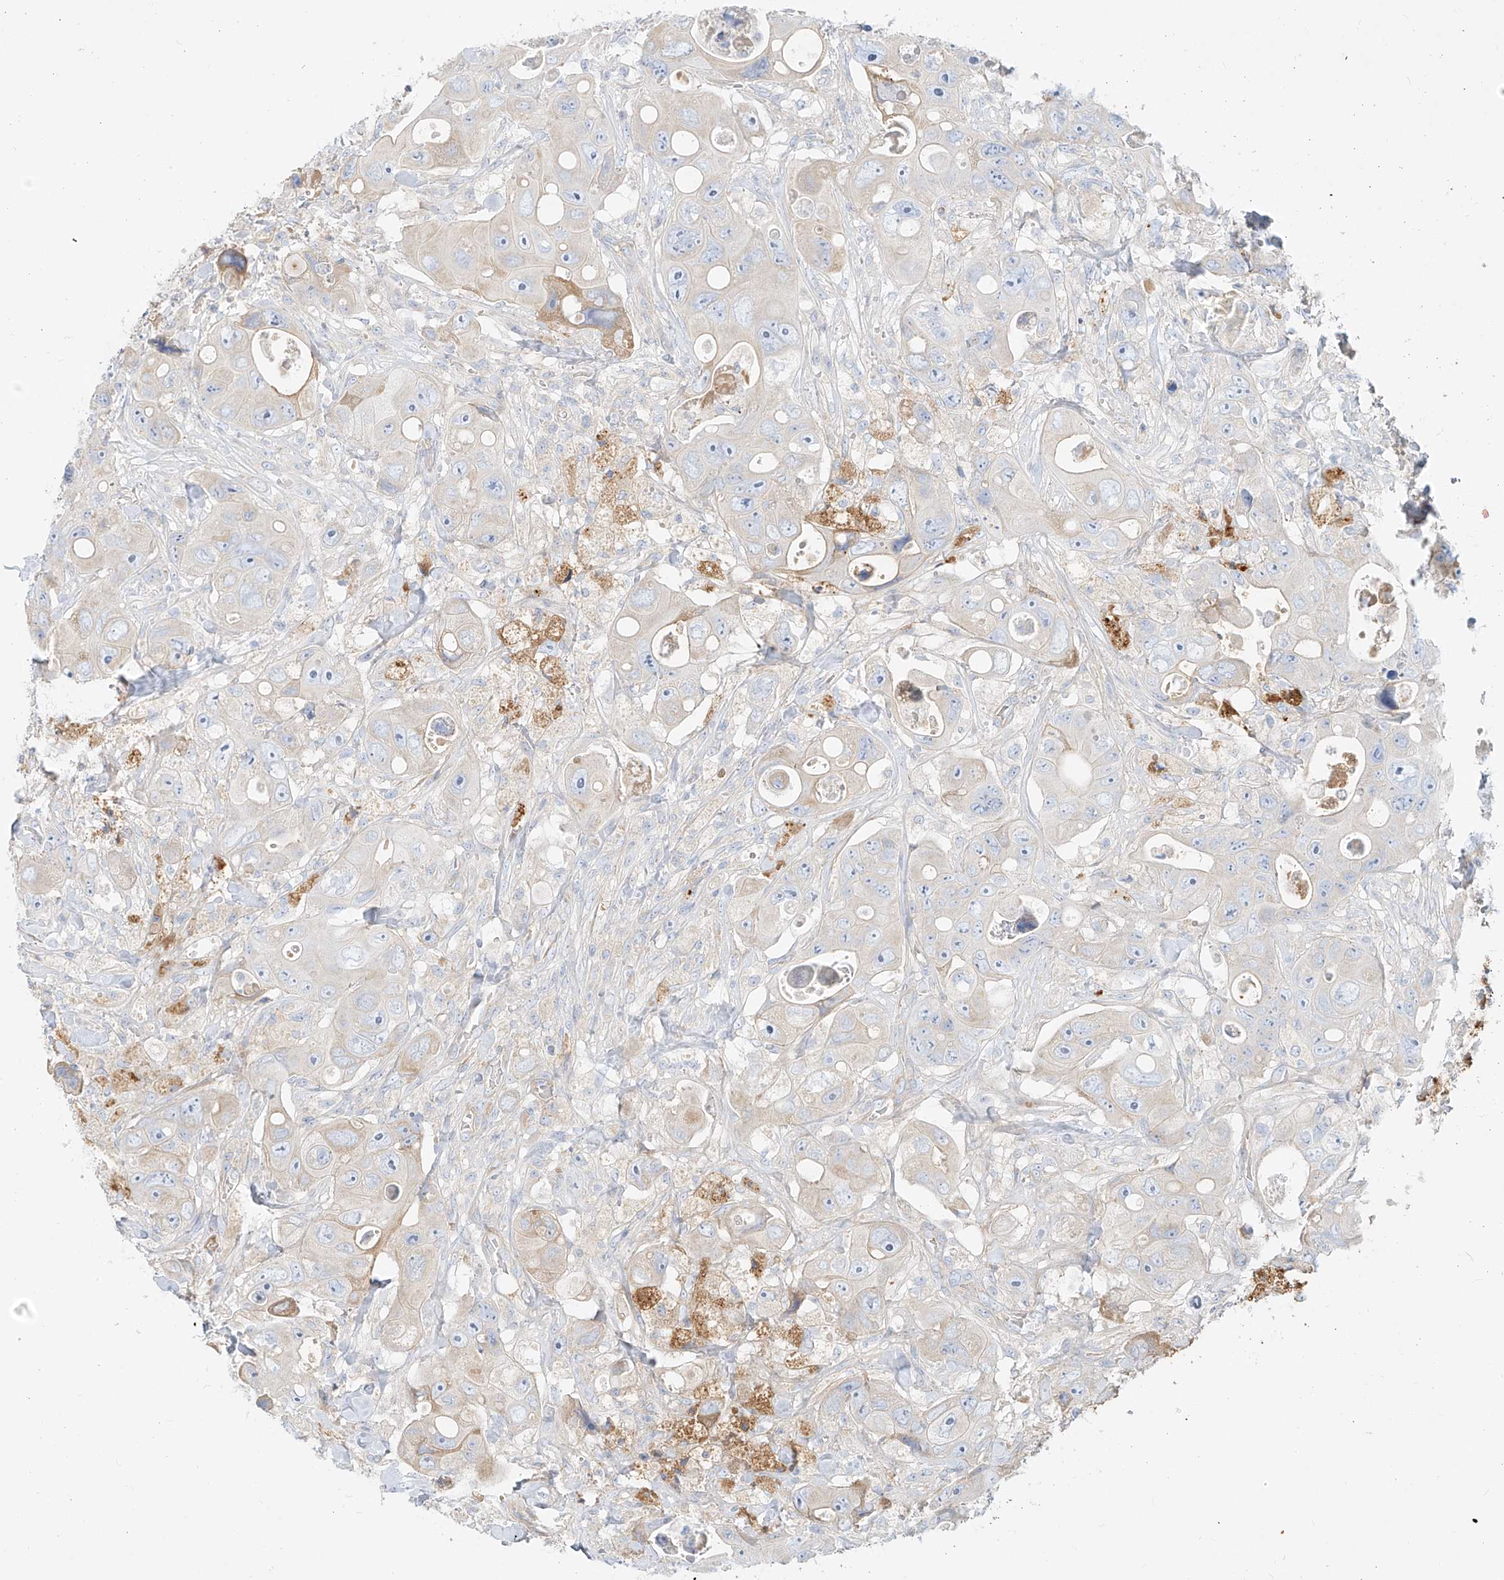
{"staining": {"intensity": "moderate", "quantity": "<25%", "location": "cytoplasmic/membranous"}, "tissue": "colorectal cancer", "cell_type": "Tumor cells", "image_type": "cancer", "snomed": [{"axis": "morphology", "description": "Adenocarcinoma, NOS"}, {"axis": "topography", "description": "Colon"}], "caption": "Human adenocarcinoma (colorectal) stained for a protein (brown) demonstrates moderate cytoplasmic/membranous positive positivity in about <25% of tumor cells.", "gene": "OCSTAMP", "patient": {"sex": "female", "age": 46}}